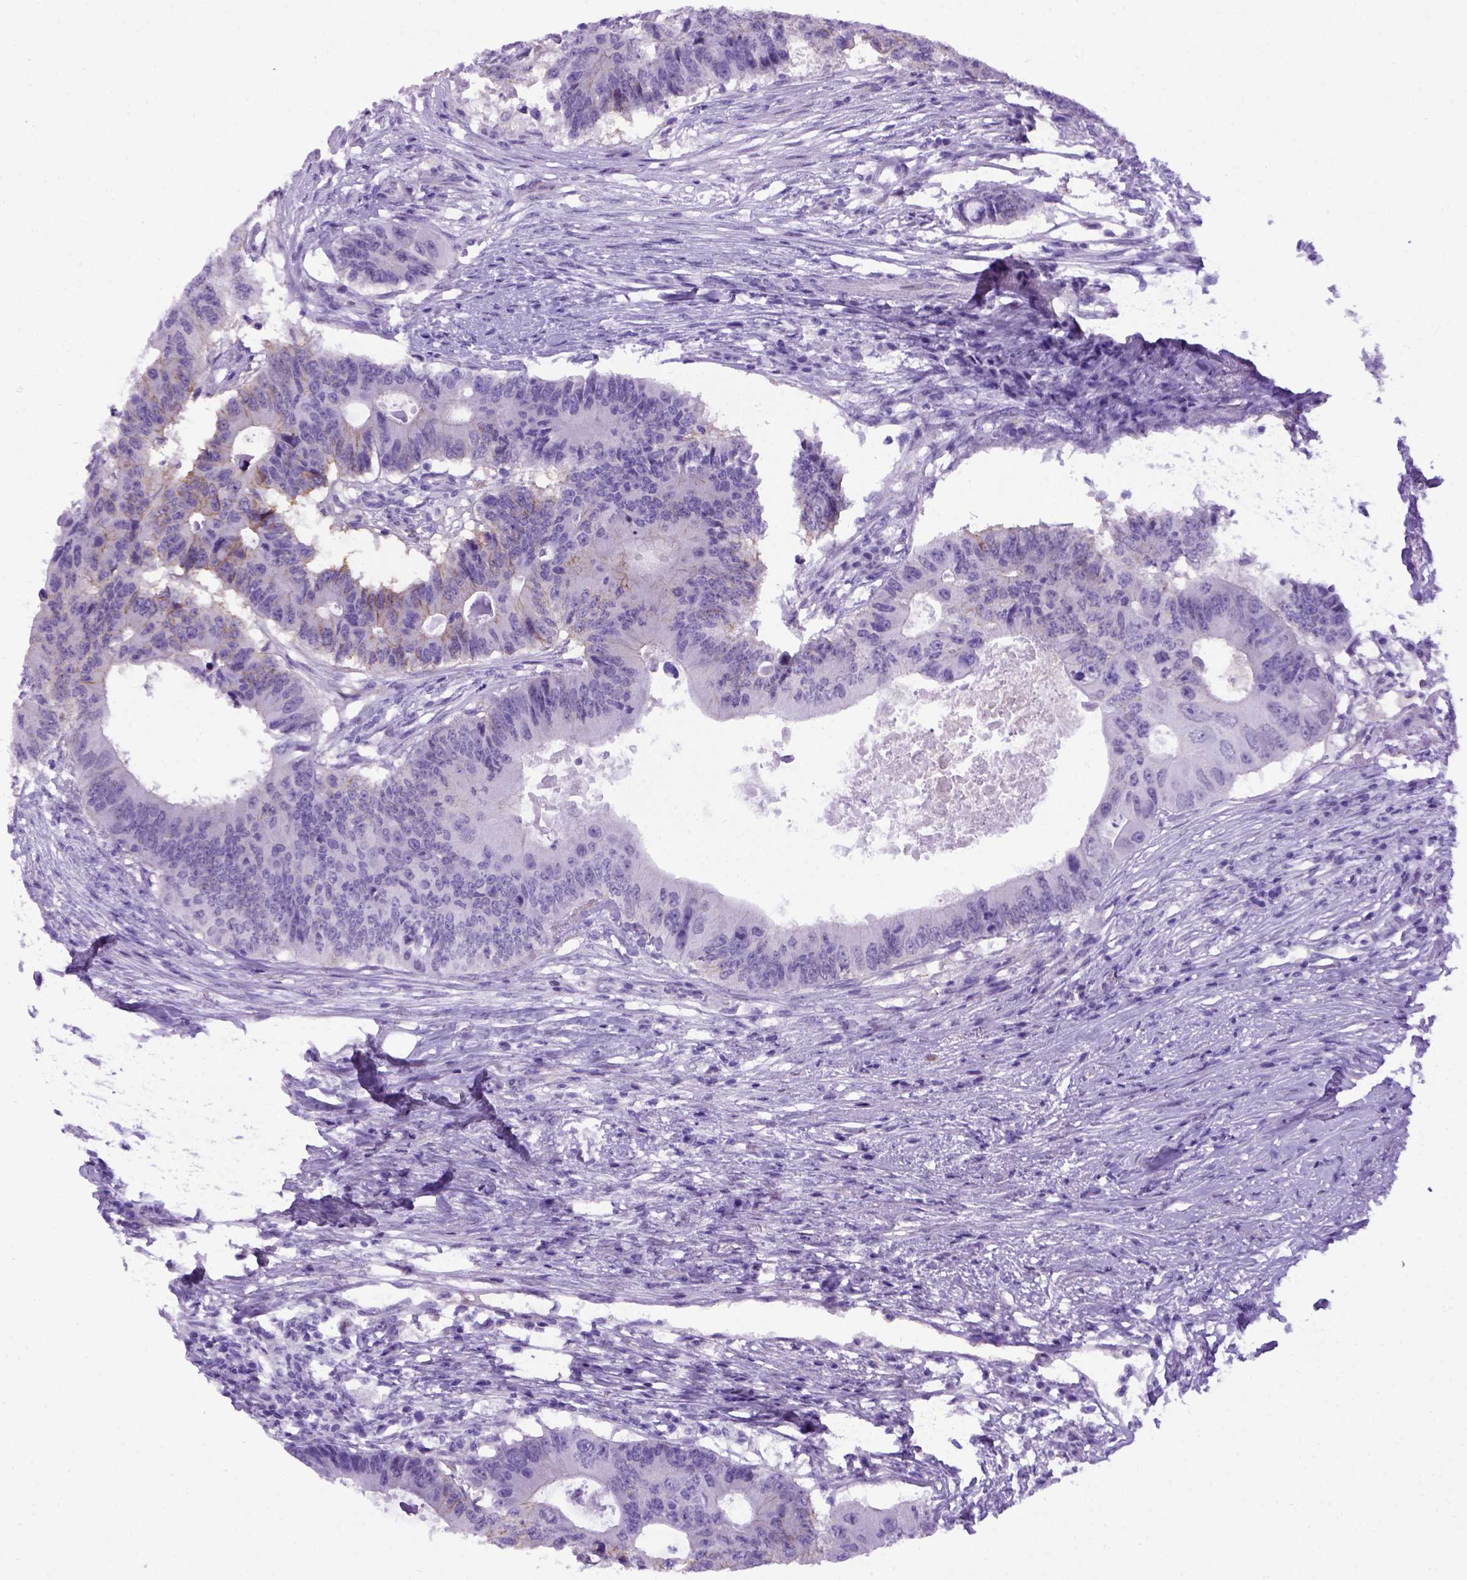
{"staining": {"intensity": "moderate", "quantity": "25%-75%", "location": "cytoplasmic/membranous"}, "tissue": "colorectal cancer", "cell_type": "Tumor cells", "image_type": "cancer", "snomed": [{"axis": "morphology", "description": "Adenocarcinoma, NOS"}, {"axis": "topography", "description": "Colon"}], "caption": "A high-resolution histopathology image shows IHC staining of adenocarcinoma (colorectal), which demonstrates moderate cytoplasmic/membranous expression in approximately 25%-75% of tumor cells. The staining is performed using DAB brown chromogen to label protein expression. The nuclei are counter-stained blue using hematoxylin.", "gene": "ADAM12", "patient": {"sex": "male", "age": 71}}